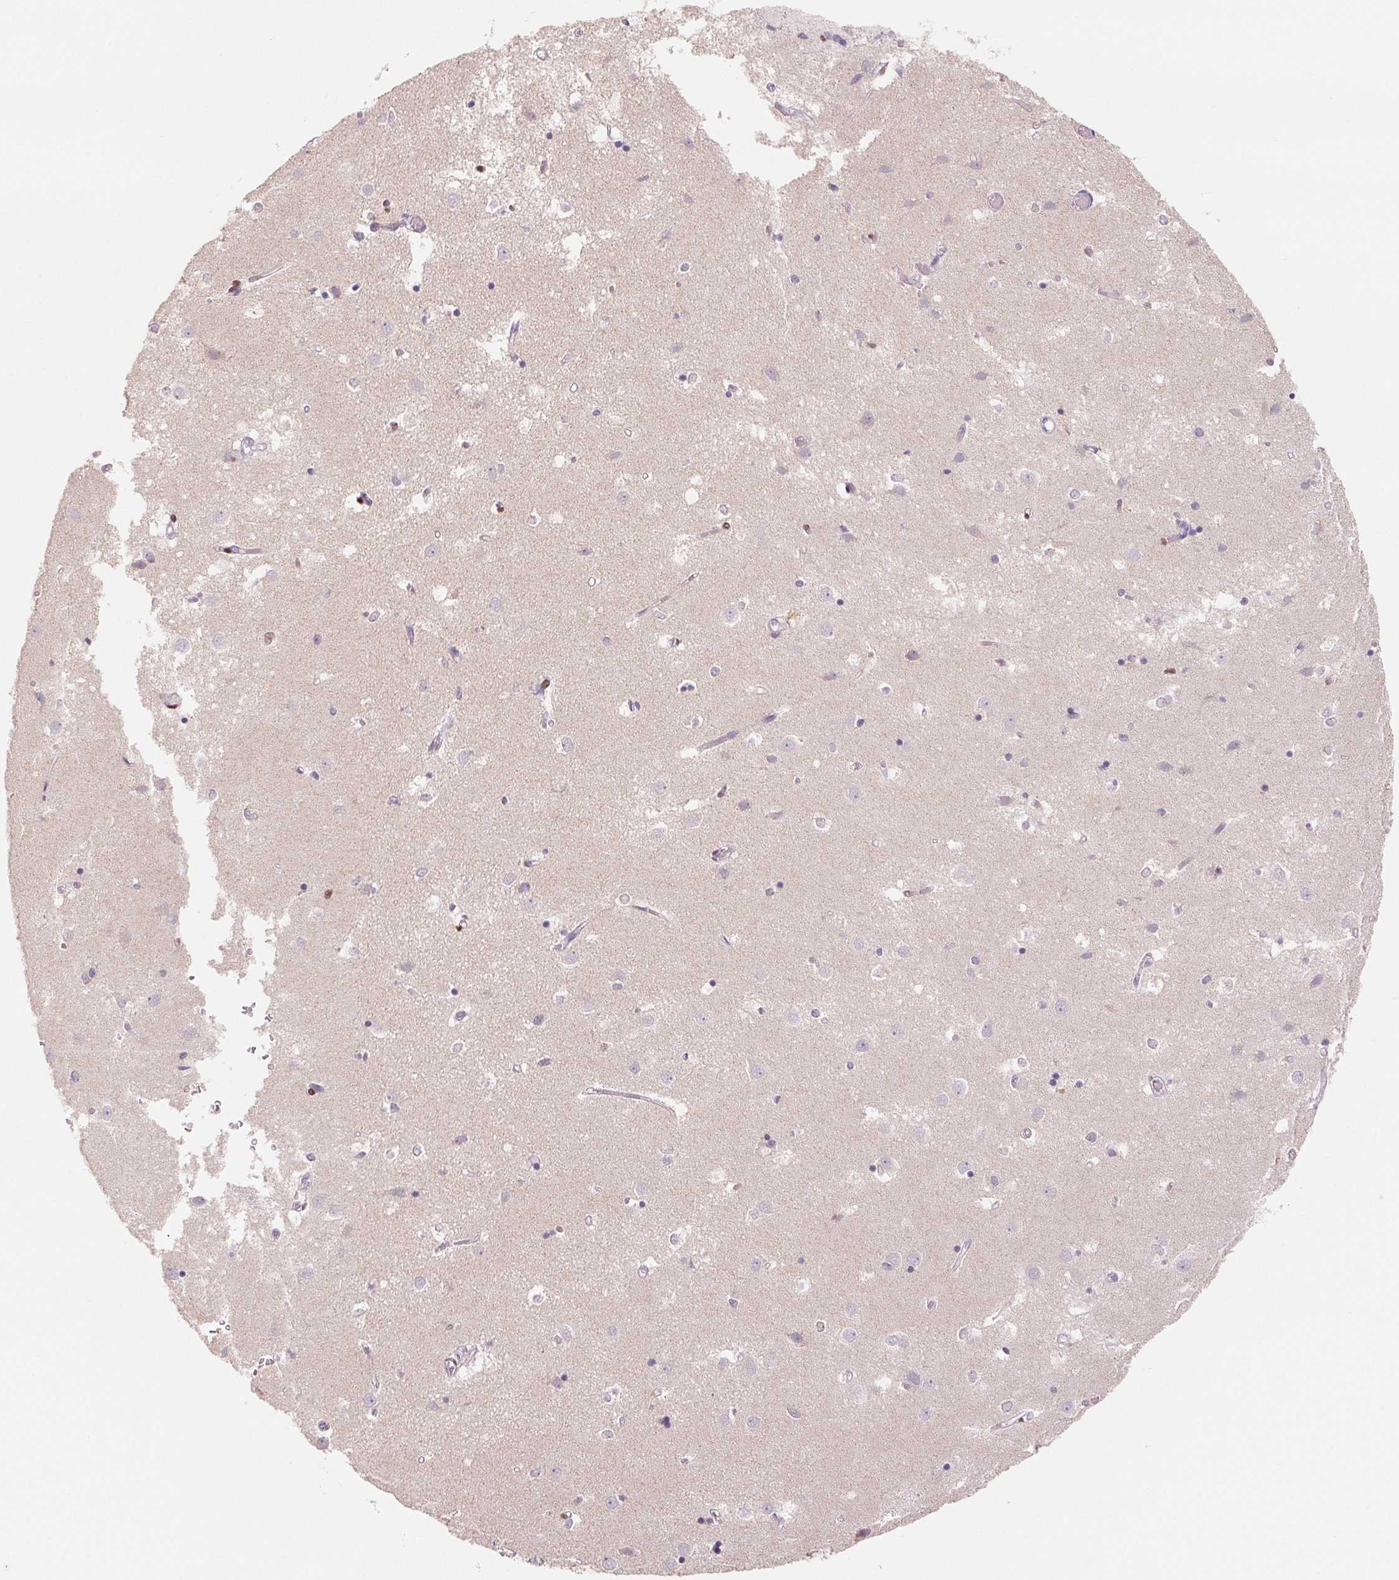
{"staining": {"intensity": "moderate", "quantity": "<25%", "location": "nuclear"}, "tissue": "caudate", "cell_type": "Glial cells", "image_type": "normal", "snomed": [{"axis": "morphology", "description": "Normal tissue, NOS"}, {"axis": "topography", "description": "Lateral ventricle wall"}], "caption": "Immunohistochemistry photomicrograph of benign caudate: caudate stained using IHC demonstrates low levels of moderate protein expression localized specifically in the nuclear of glial cells, appearing as a nuclear brown color.", "gene": "SMARCD3", "patient": {"sex": "male", "age": 54}}